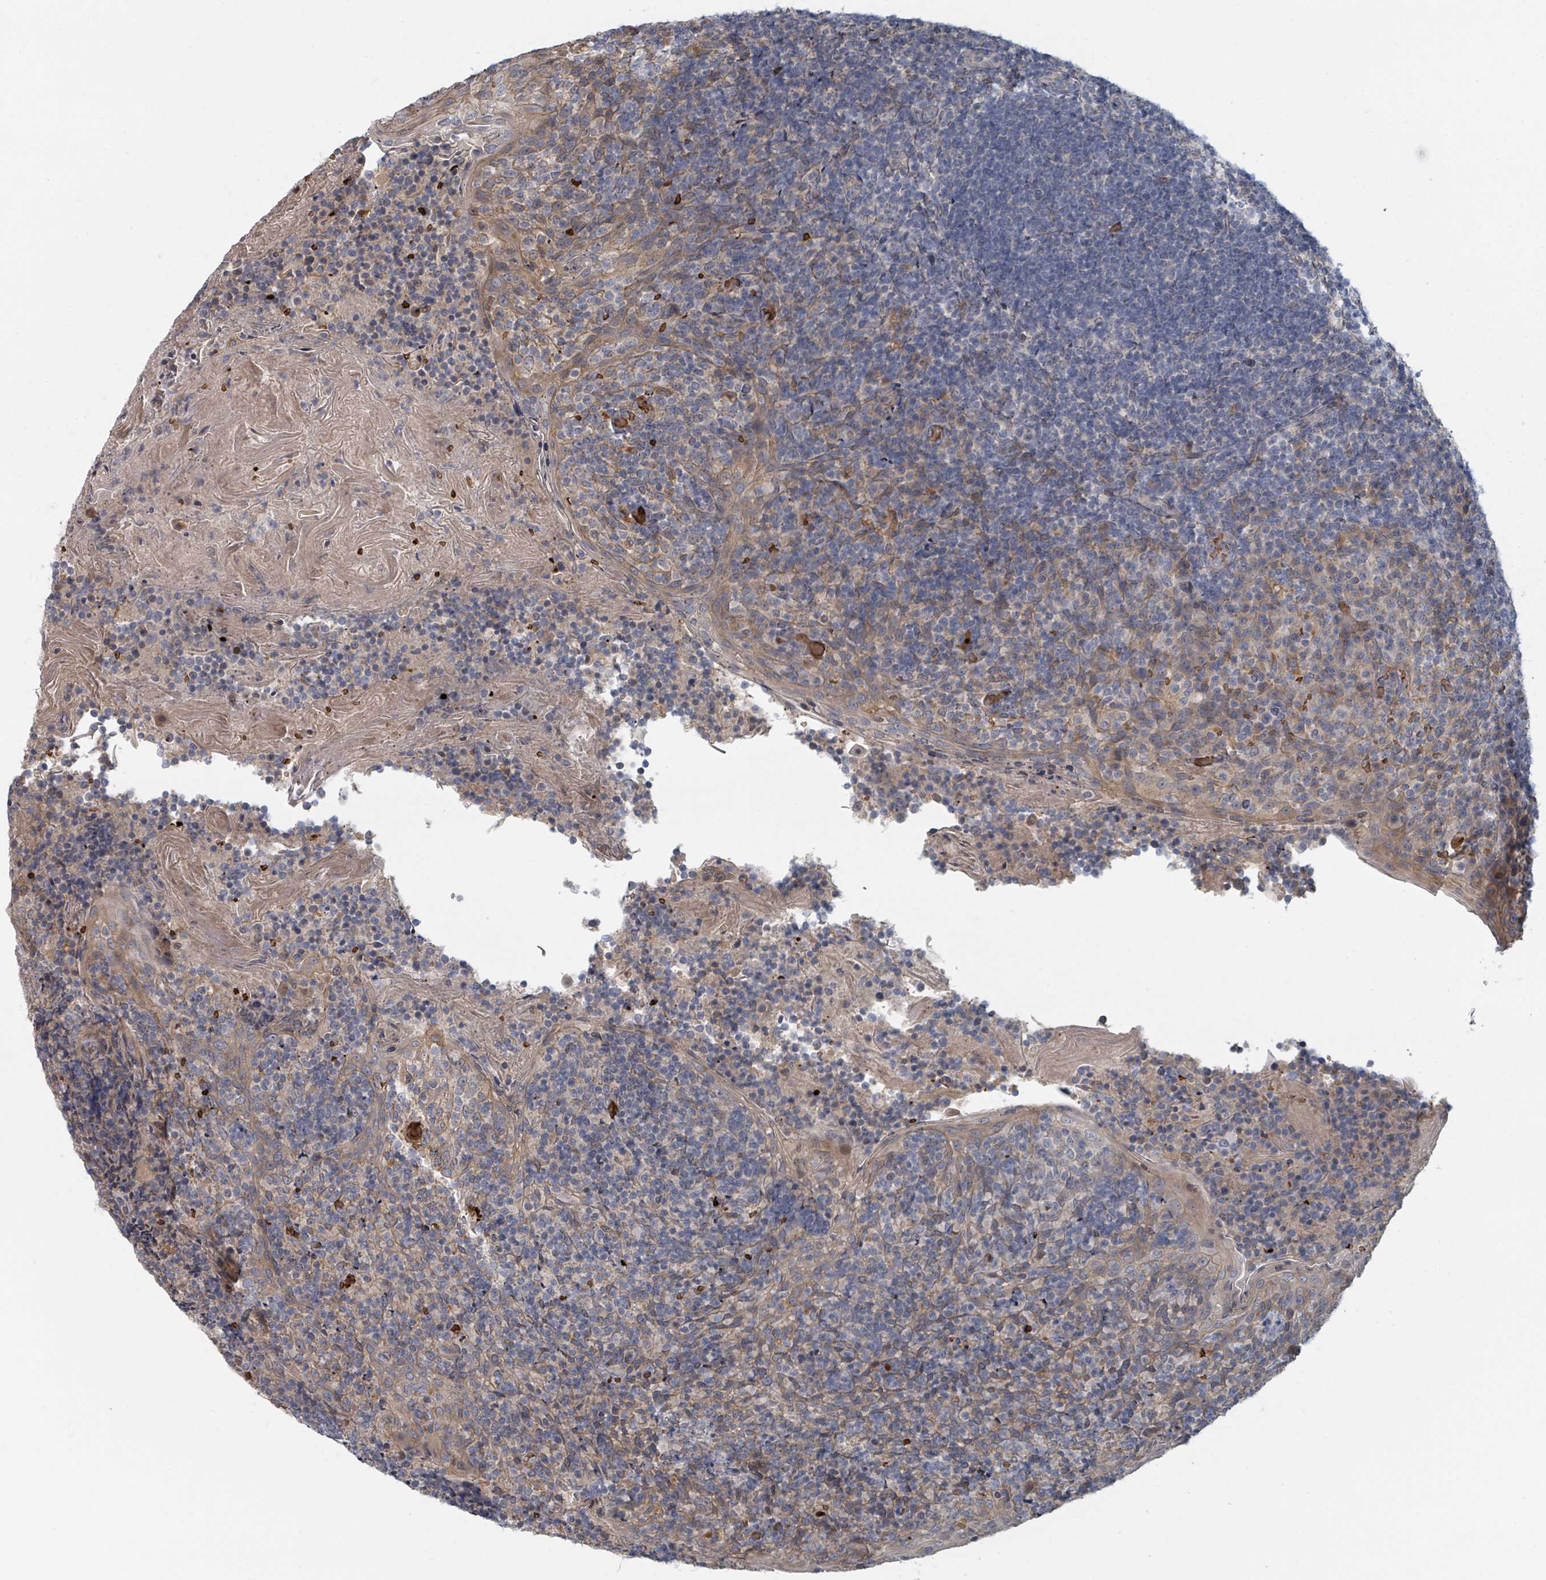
{"staining": {"intensity": "weak", "quantity": "<25%", "location": "cytoplasmic/membranous"}, "tissue": "tonsil", "cell_type": "Germinal center cells", "image_type": "normal", "snomed": [{"axis": "morphology", "description": "Normal tissue, NOS"}, {"axis": "topography", "description": "Tonsil"}], "caption": "Photomicrograph shows no significant protein expression in germinal center cells of normal tonsil.", "gene": "TRPC4AP", "patient": {"sex": "female", "age": 10}}